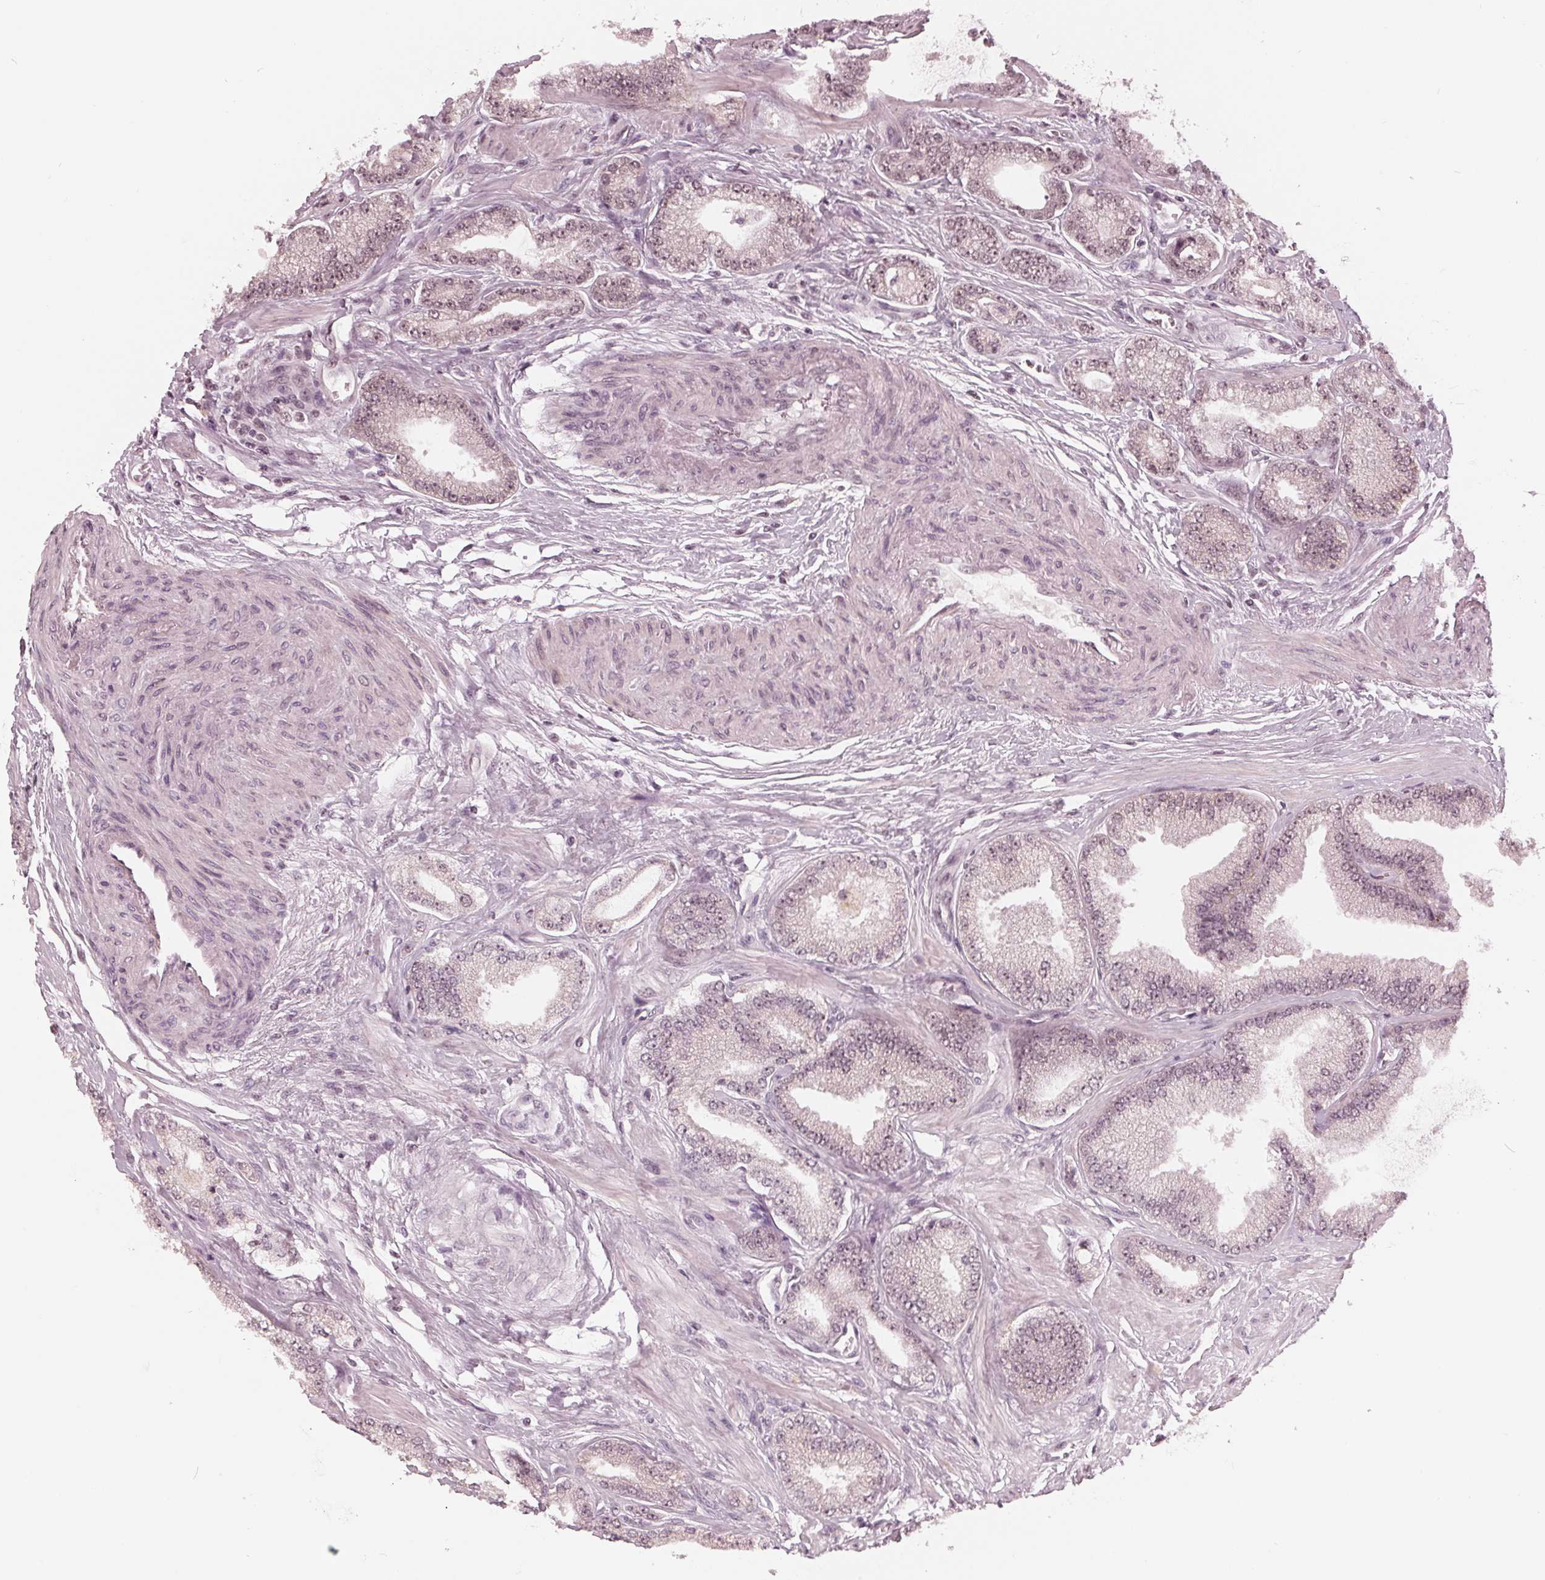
{"staining": {"intensity": "weak", "quantity": "<25%", "location": "nuclear"}, "tissue": "prostate cancer", "cell_type": "Tumor cells", "image_type": "cancer", "snomed": [{"axis": "morphology", "description": "Adenocarcinoma, Low grade"}, {"axis": "topography", "description": "Prostate"}], "caption": "The photomicrograph demonstrates no staining of tumor cells in prostate cancer (low-grade adenocarcinoma). (DAB (3,3'-diaminobenzidine) immunohistochemistry (IHC) visualized using brightfield microscopy, high magnification).", "gene": "SLX4", "patient": {"sex": "male", "age": 55}}